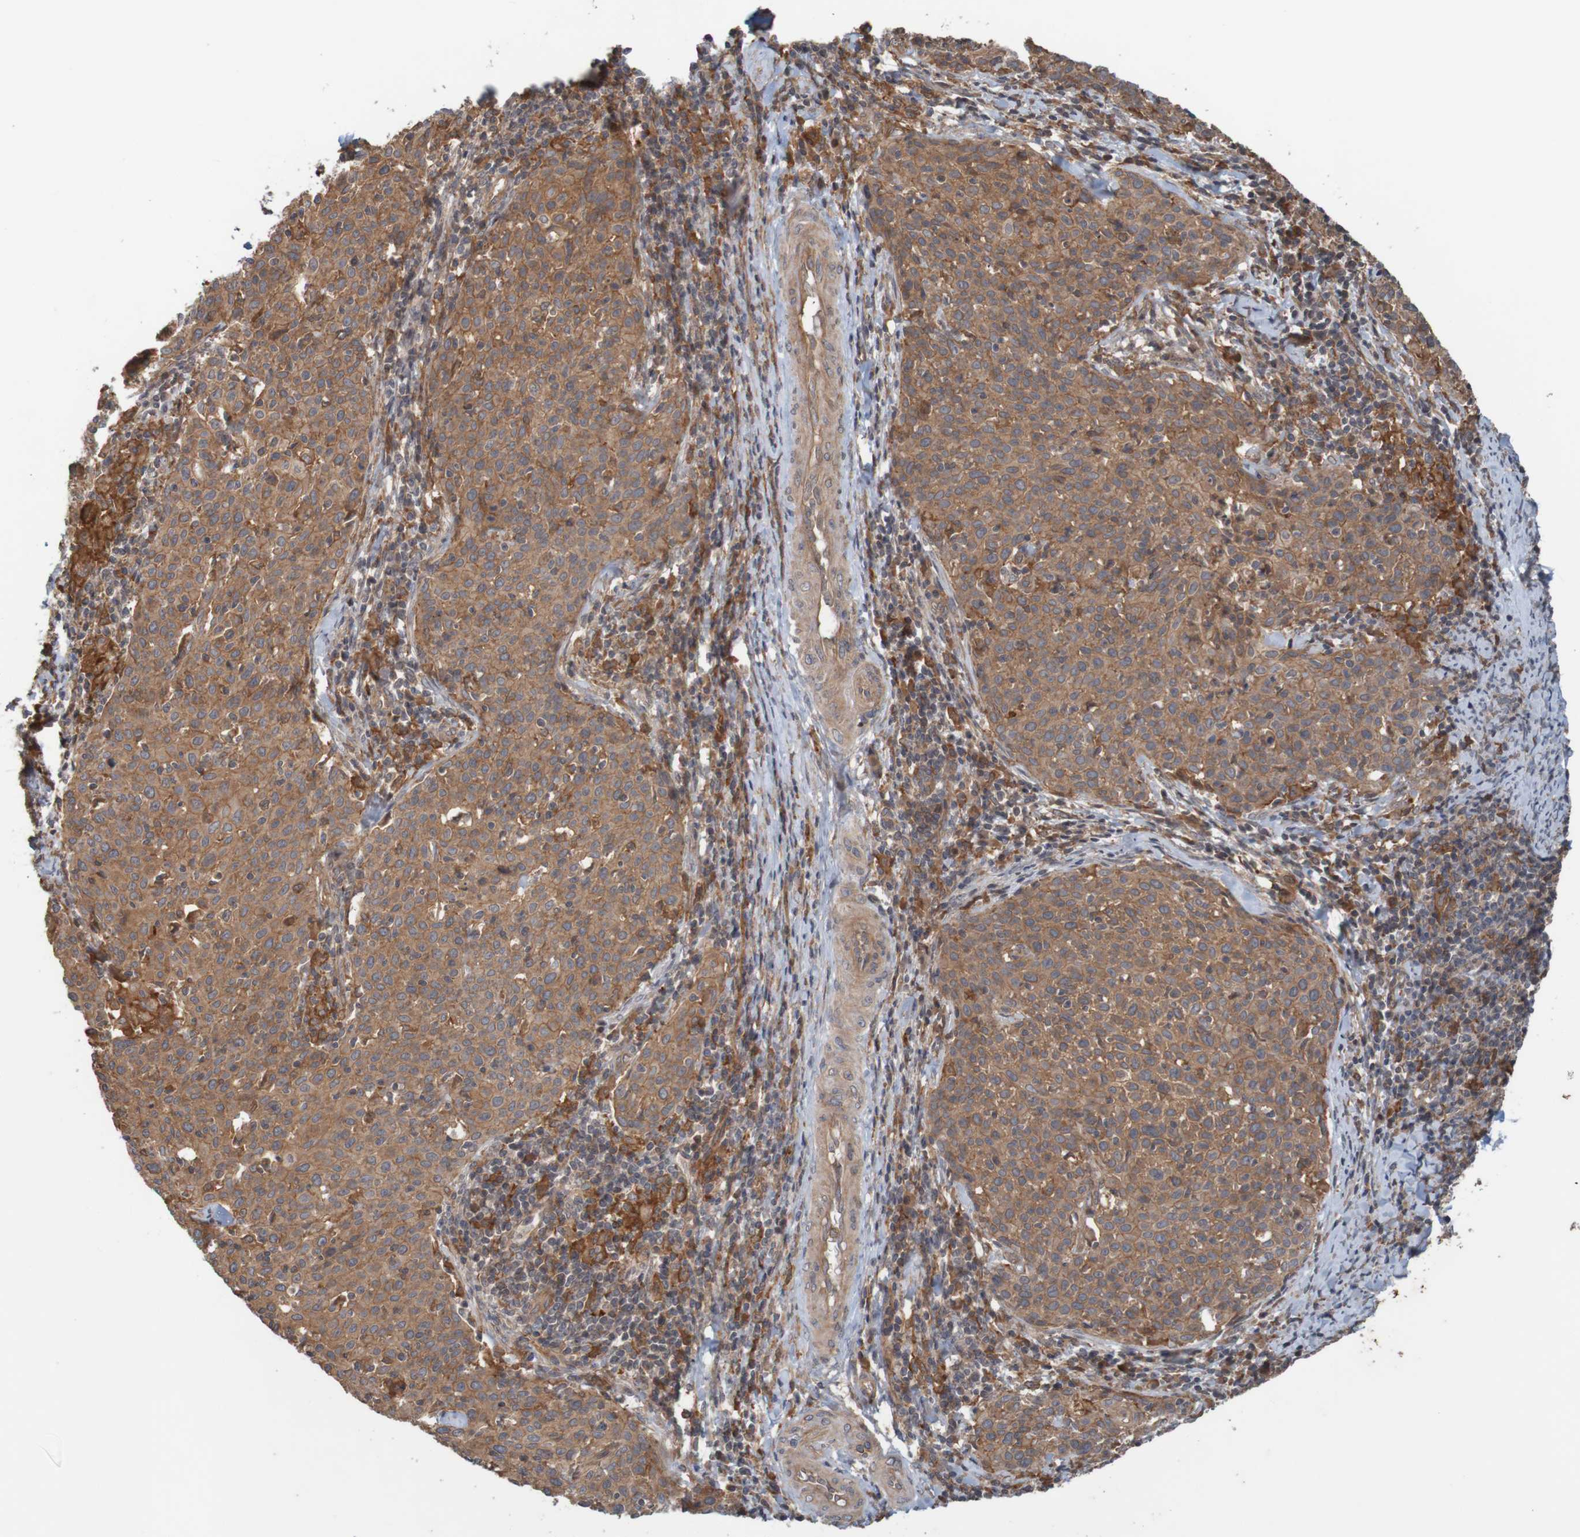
{"staining": {"intensity": "moderate", "quantity": ">75%", "location": "cytoplasmic/membranous"}, "tissue": "cervical cancer", "cell_type": "Tumor cells", "image_type": "cancer", "snomed": [{"axis": "morphology", "description": "Squamous cell carcinoma, NOS"}, {"axis": "topography", "description": "Cervix"}], "caption": "Immunohistochemical staining of cervical cancer exhibits medium levels of moderate cytoplasmic/membranous expression in approximately >75% of tumor cells.", "gene": "ARHGEF11", "patient": {"sex": "female", "age": 38}}